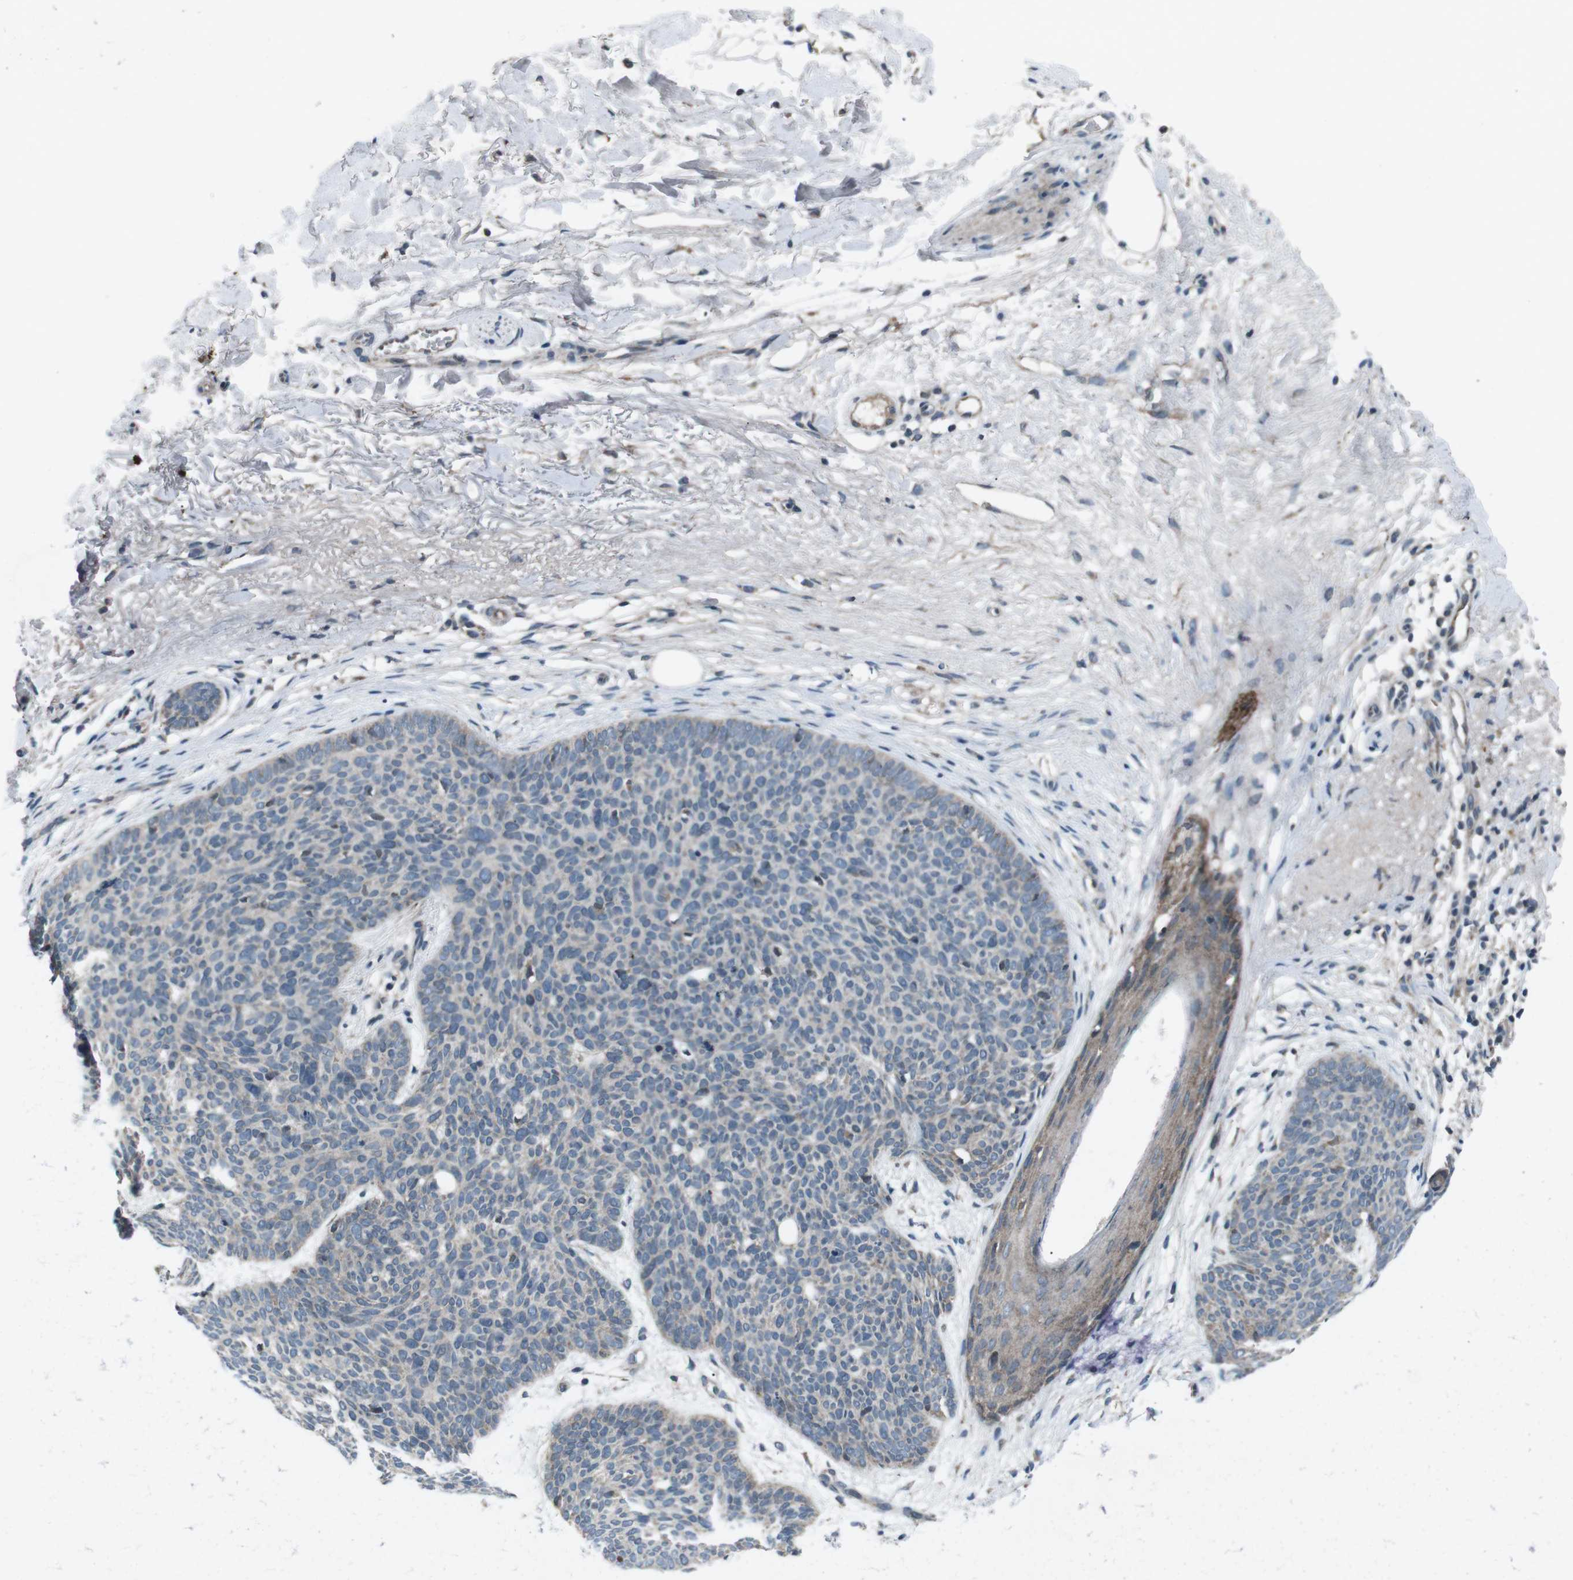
{"staining": {"intensity": "negative", "quantity": "none", "location": "none"}, "tissue": "skin cancer", "cell_type": "Tumor cells", "image_type": "cancer", "snomed": [{"axis": "morphology", "description": "Normal tissue, NOS"}, {"axis": "morphology", "description": "Basal cell carcinoma"}, {"axis": "topography", "description": "Skin"}], "caption": "Immunohistochemistry (IHC) of human basal cell carcinoma (skin) exhibits no expression in tumor cells.", "gene": "CDK16", "patient": {"sex": "female", "age": 70}}